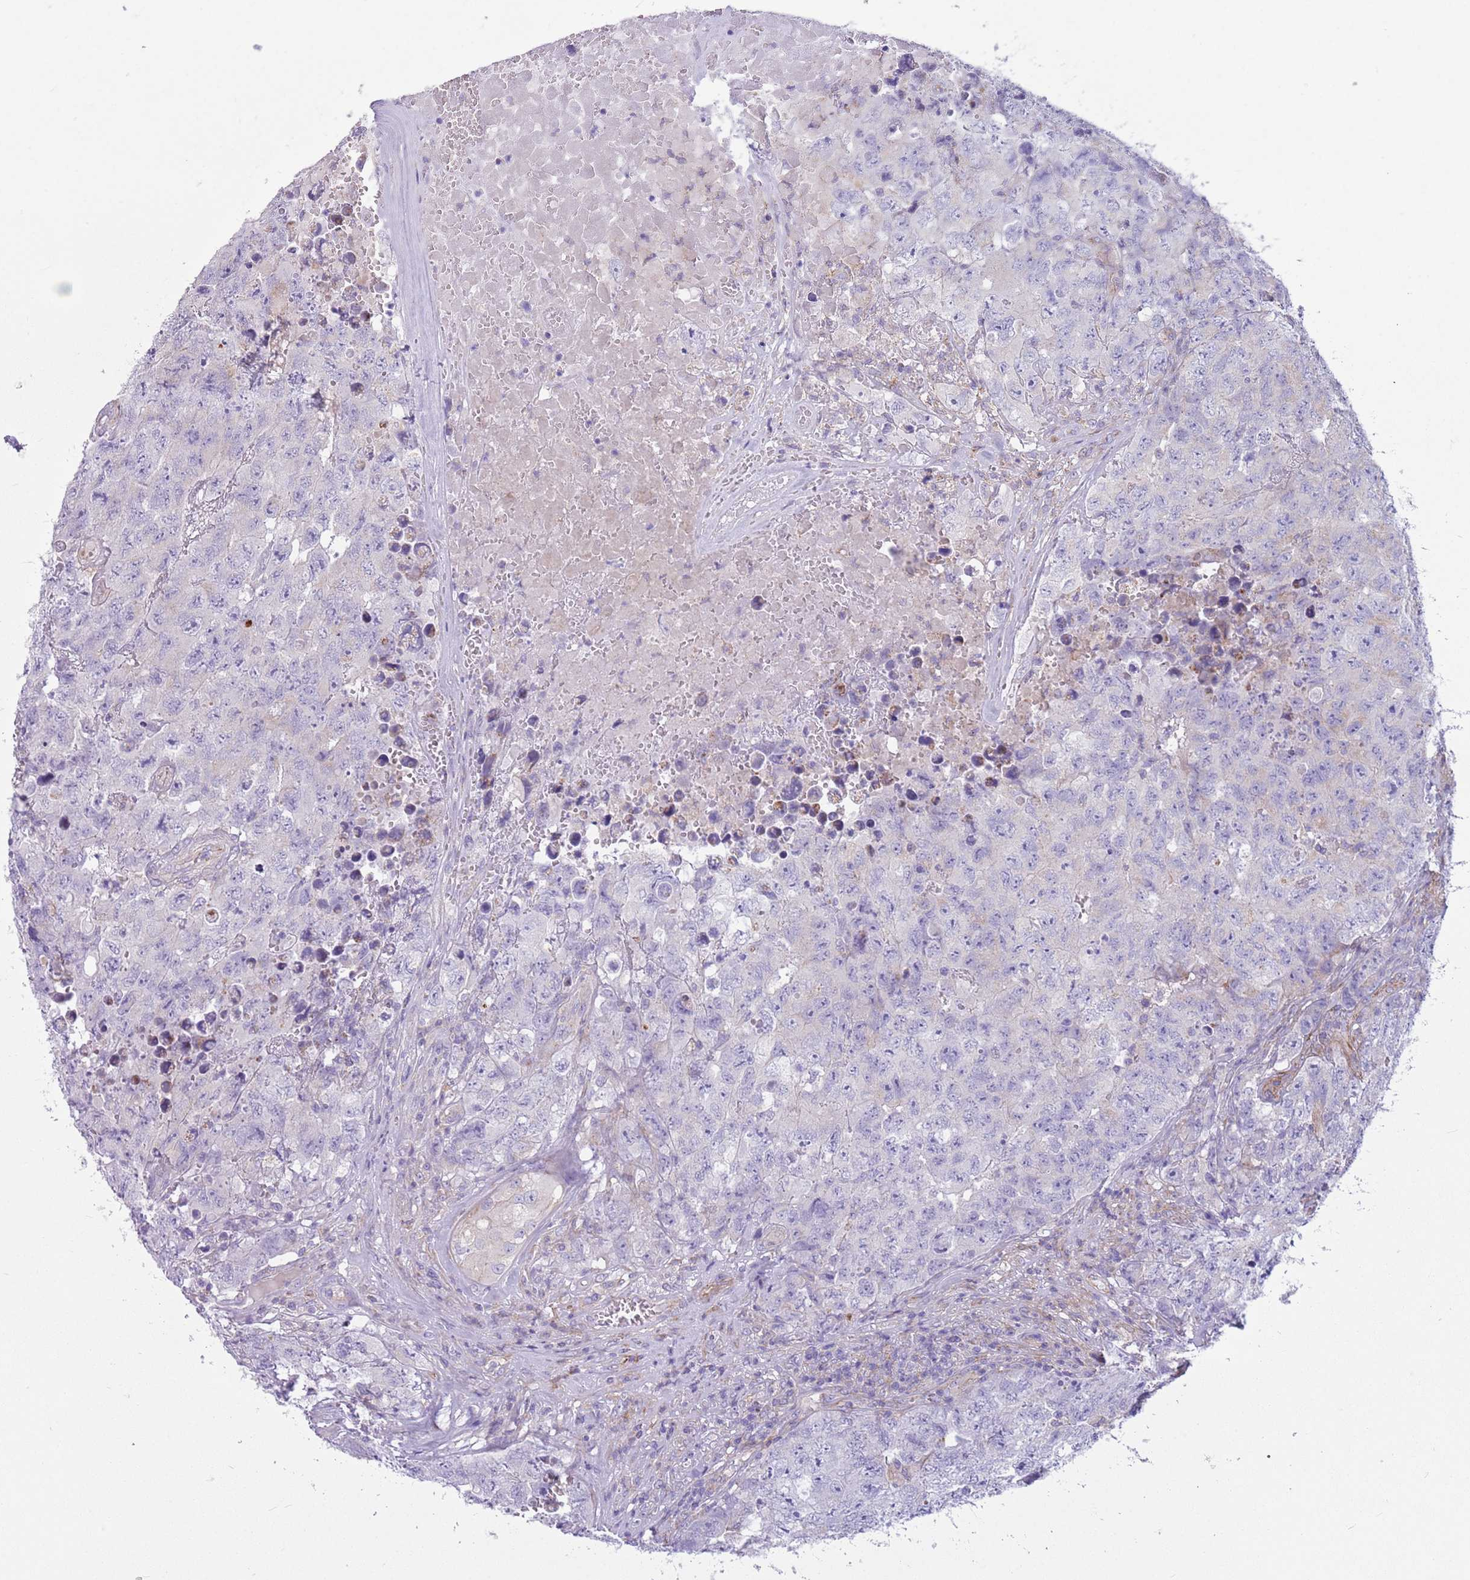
{"staining": {"intensity": "negative", "quantity": "none", "location": "none"}, "tissue": "testis cancer", "cell_type": "Tumor cells", "image_type": "cancer", "snomed": [{"axis": "morphology", "description": "Carcinoma, Embryonal, NOS"}, {"axis": "topography", "description": "Testis"}], "caption": "Photomicrograph shows no protein positivity in tumor cells of embryonal carcinoma (testis) tissue.", "gene": "SNX6", "patient": {"sex": "male", "age": 31}}